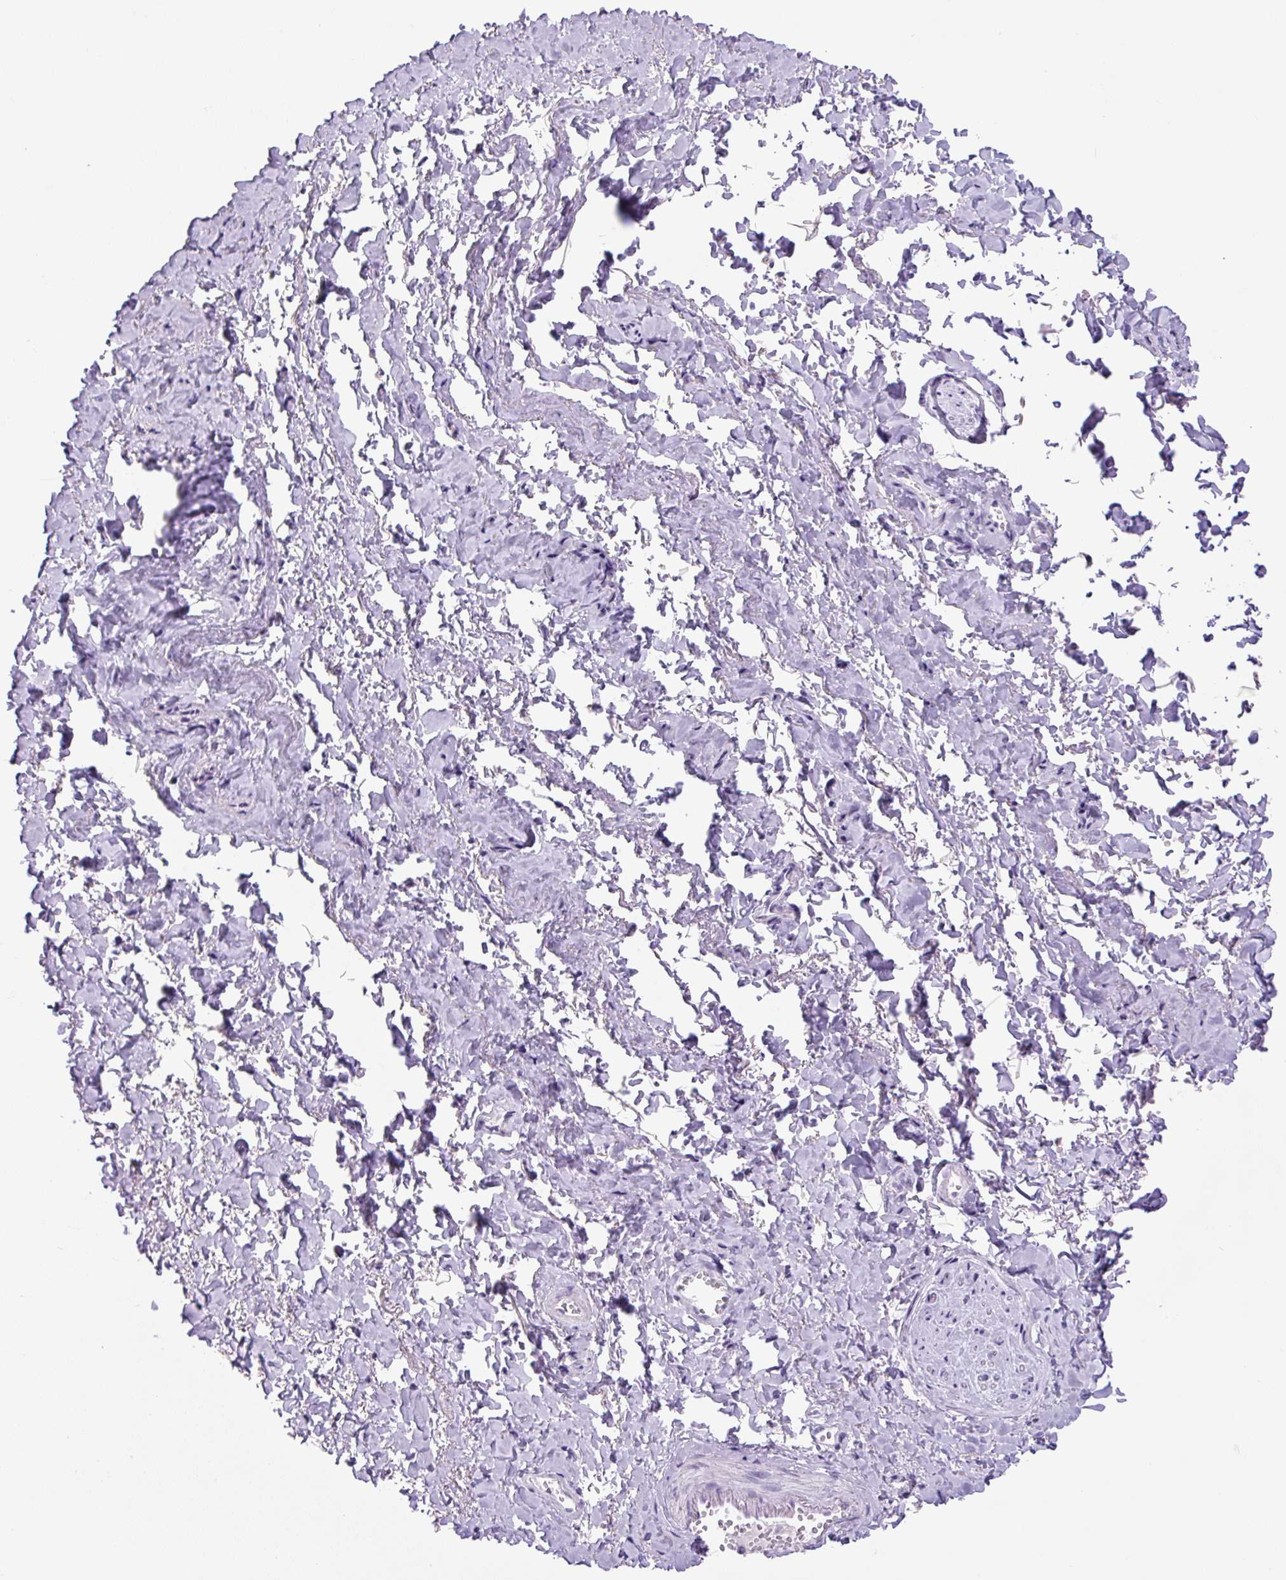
{"staining": {"intensity": "negative", "quantity": "none", "location": "none"}, "tissue": "adipose tissue", "cell_type": "Adipocytes", "image_type": "normal", "snomed": [{"axis": "morphology", "description": "Normal tissue, NOS"}, {"axis": "topography", "description": "Vulva"}, {"axis": "topography", "description": "Vagina"}, {"axis": "topography", "description": "Peripheral nerve tissue"}], "caption": "Adipocytes show no significant positivity in unremarkable adipose tissue. (DAB immunohistochemistry (IHC) visualized using brightfield microscopy, high magnification).", "gene": "CHGA", "patient": {"sex": "female", "age": 66}}